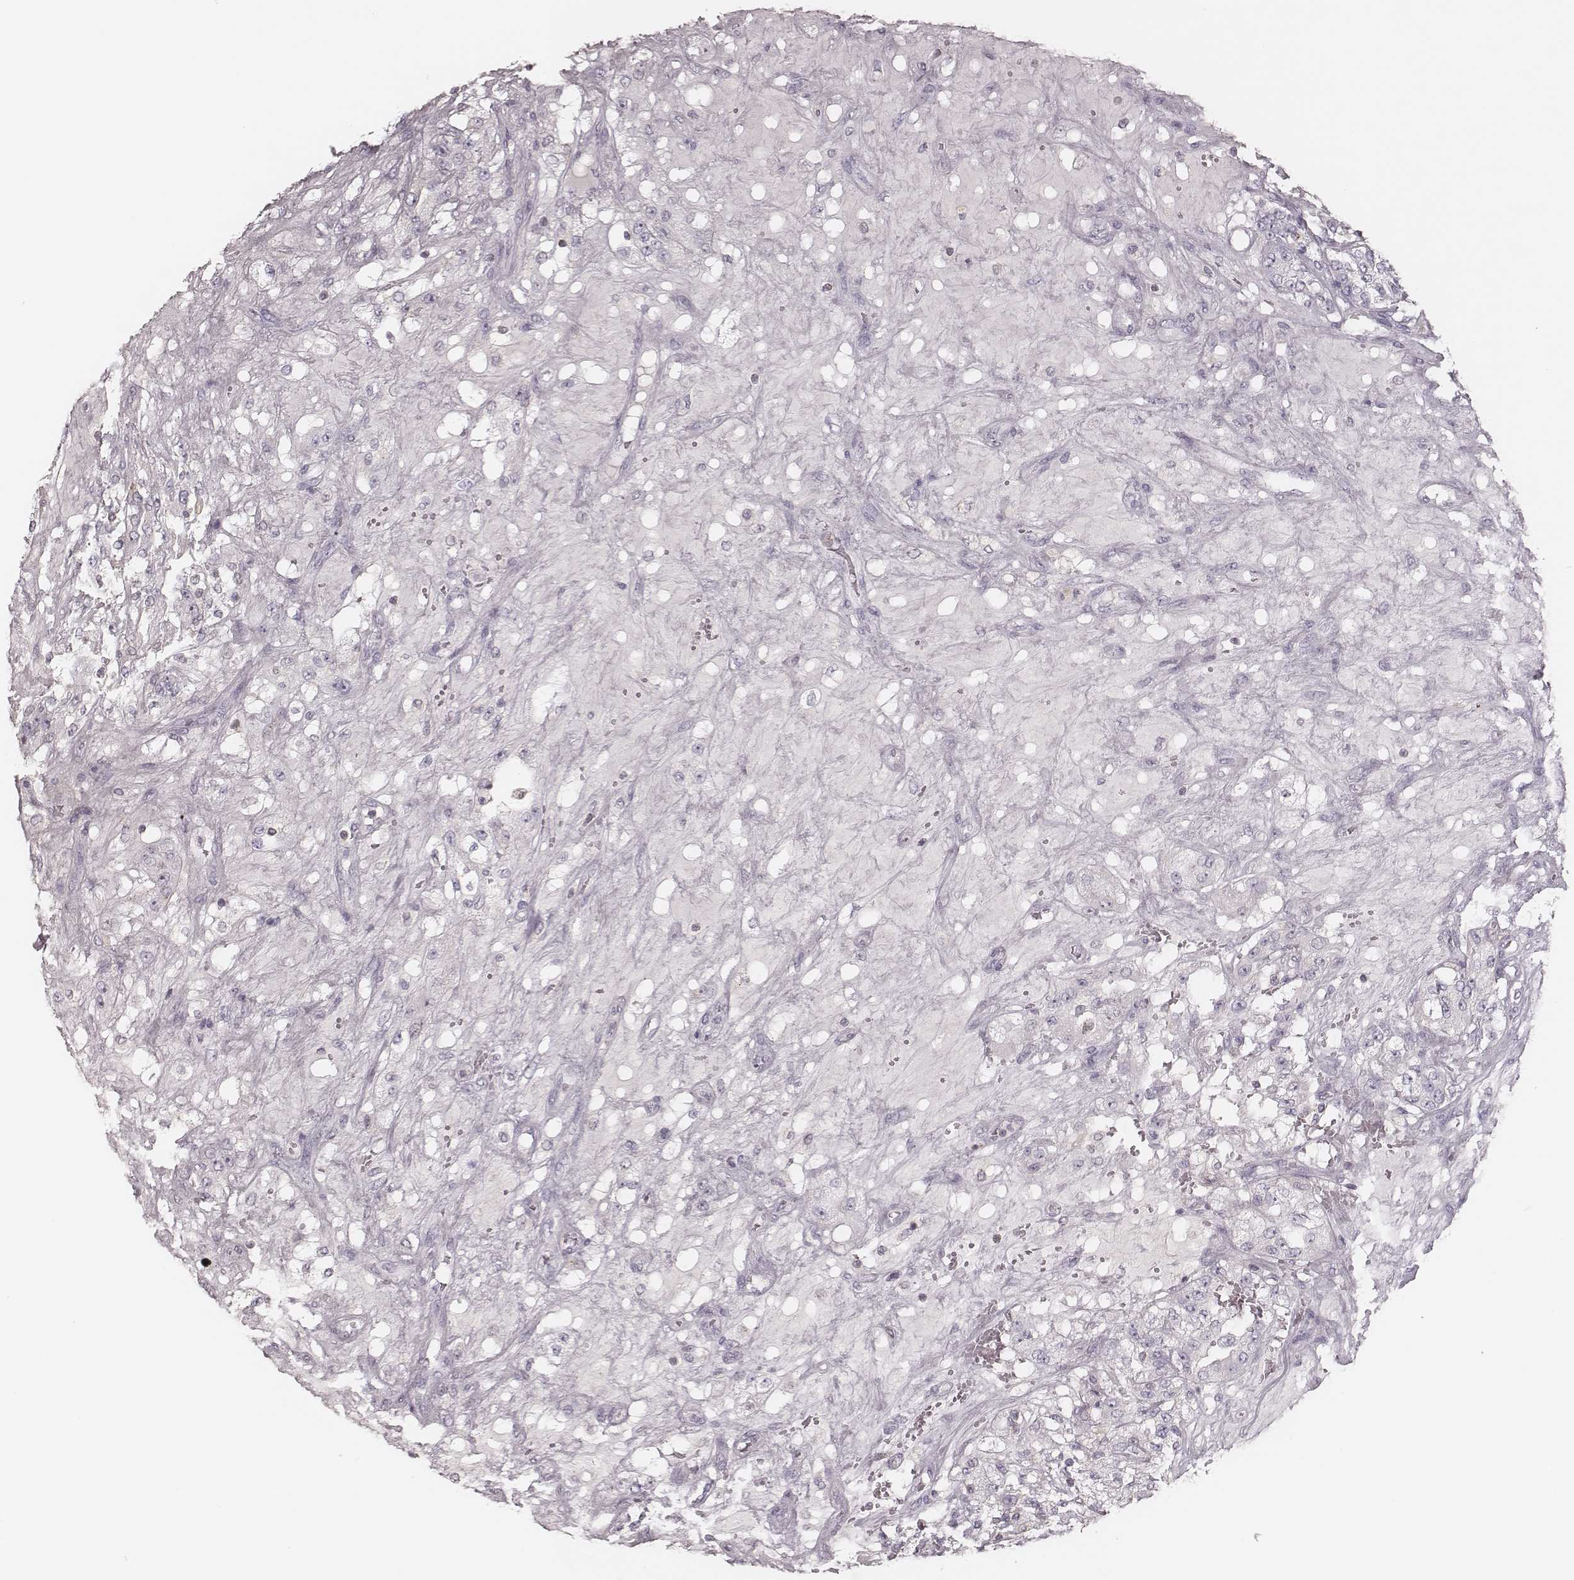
{"staining": {"intensity": "negative", "quantity": "none", "location": "none"}, "tissue": "renal cancer", "cell_type": "Tumor cells", "image_type": "cancer", "snomed": [{"axis": "morphology", "description": "Adenocarcinoma, NOS"}, {"axis": "topography", "description": "Kidney"}], "caption": "The photomicrograph reveals no staining of tumor cells in renal cancer (adenocarcinoma).", "gene": "MSX1", "patient": {"sex": "female", "age": 63}}